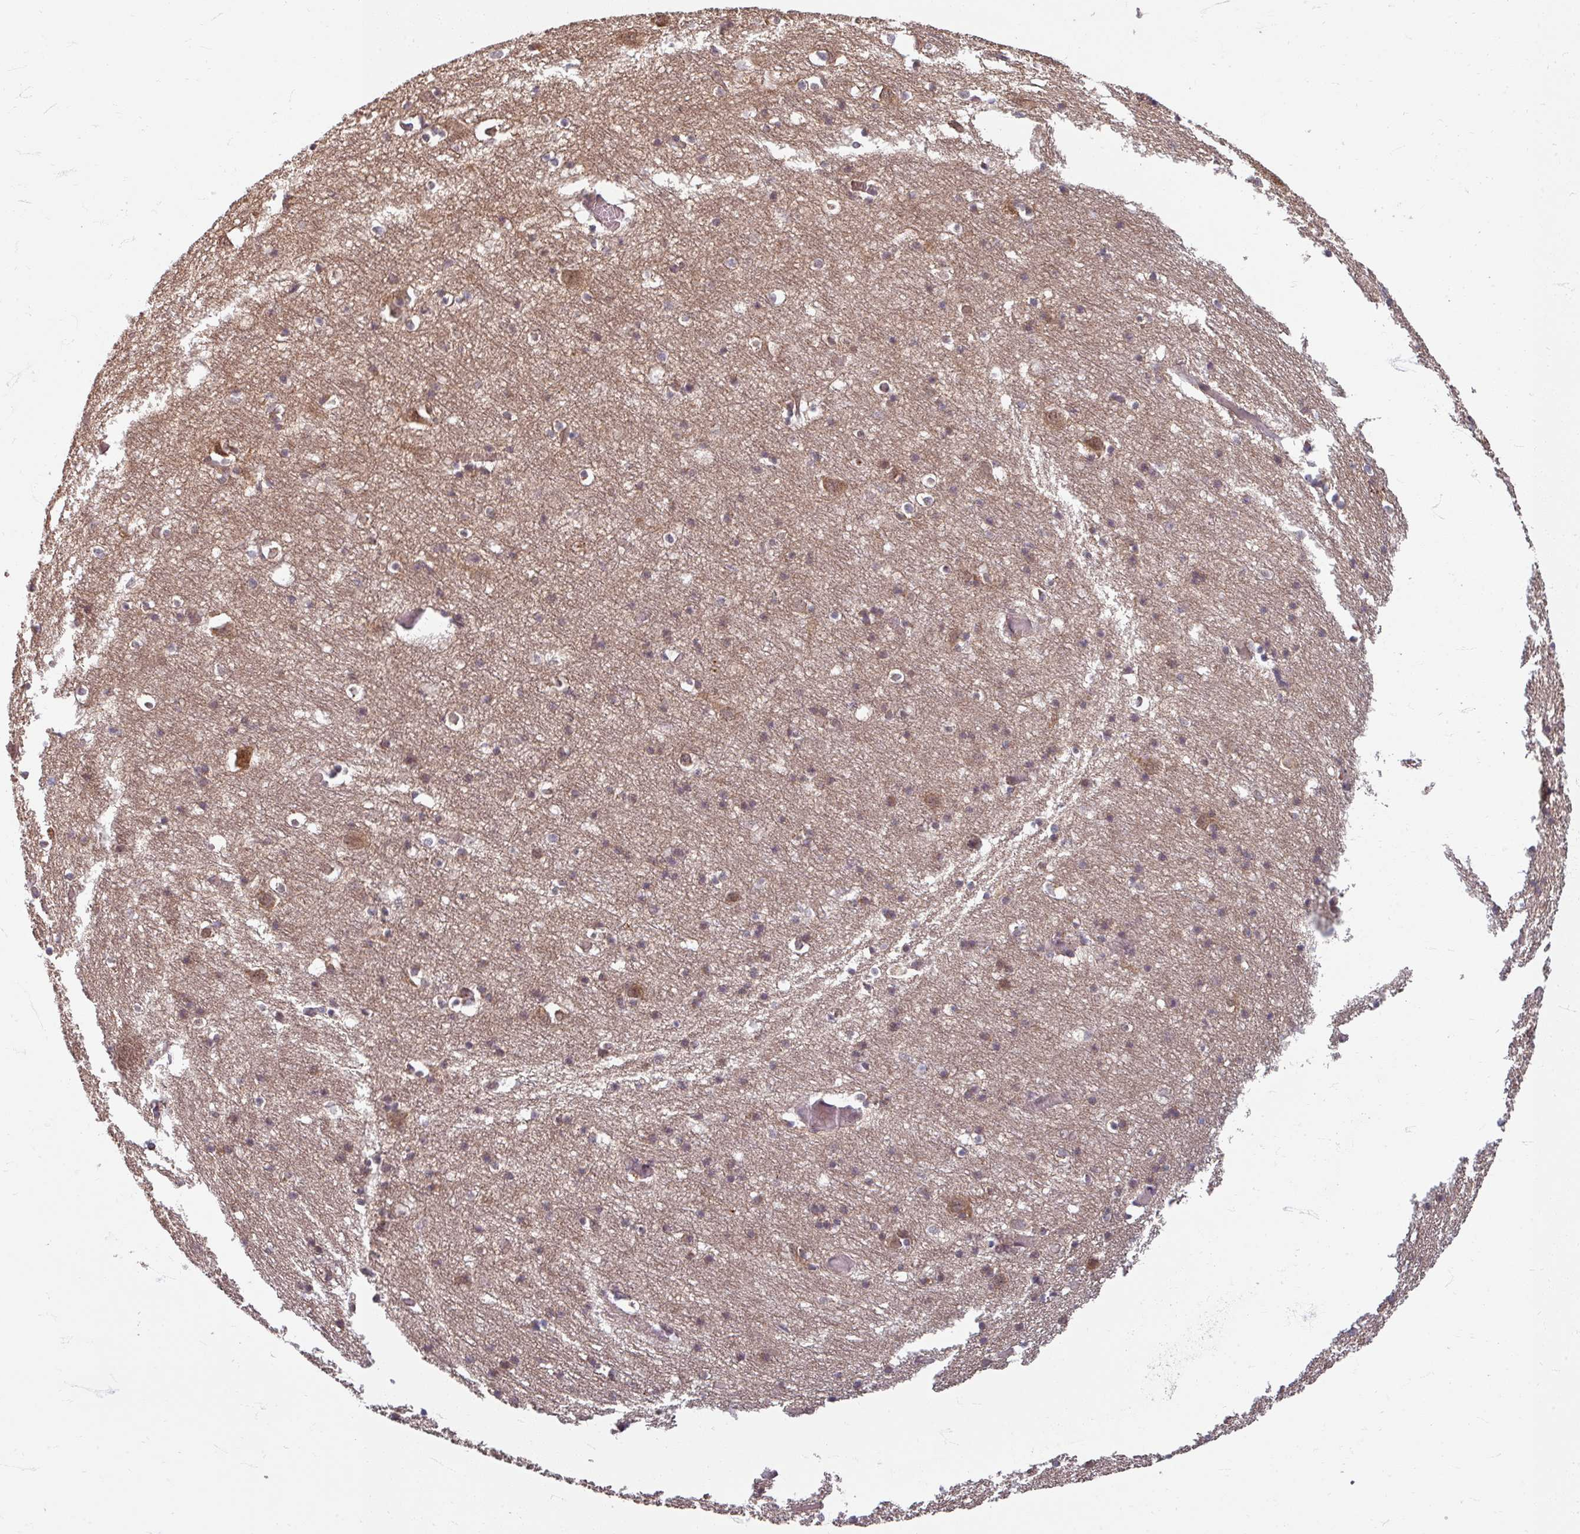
{"staining": {"intensity": "weak", "quantity": ">75%", "location": "cytoplasmic/membranous"}, "tissue": "cerebral cortex", "cell_type": "Endothelial cells", "image_type": "normal", "snomed": [{"axis": "morphology", "description": "Normal tissue, NOS"}, {"axis": "topography", "description": "Cerebral cortex"}], "caption": "The image demonstrates immunohistochemical staining of normal cerebral cortex. There is weak cytoplasmic/membranous staining is present in approximately >75% of endothelial cells.", "gene": "STAM", "patient": {"sex": "male", "age": 70}}